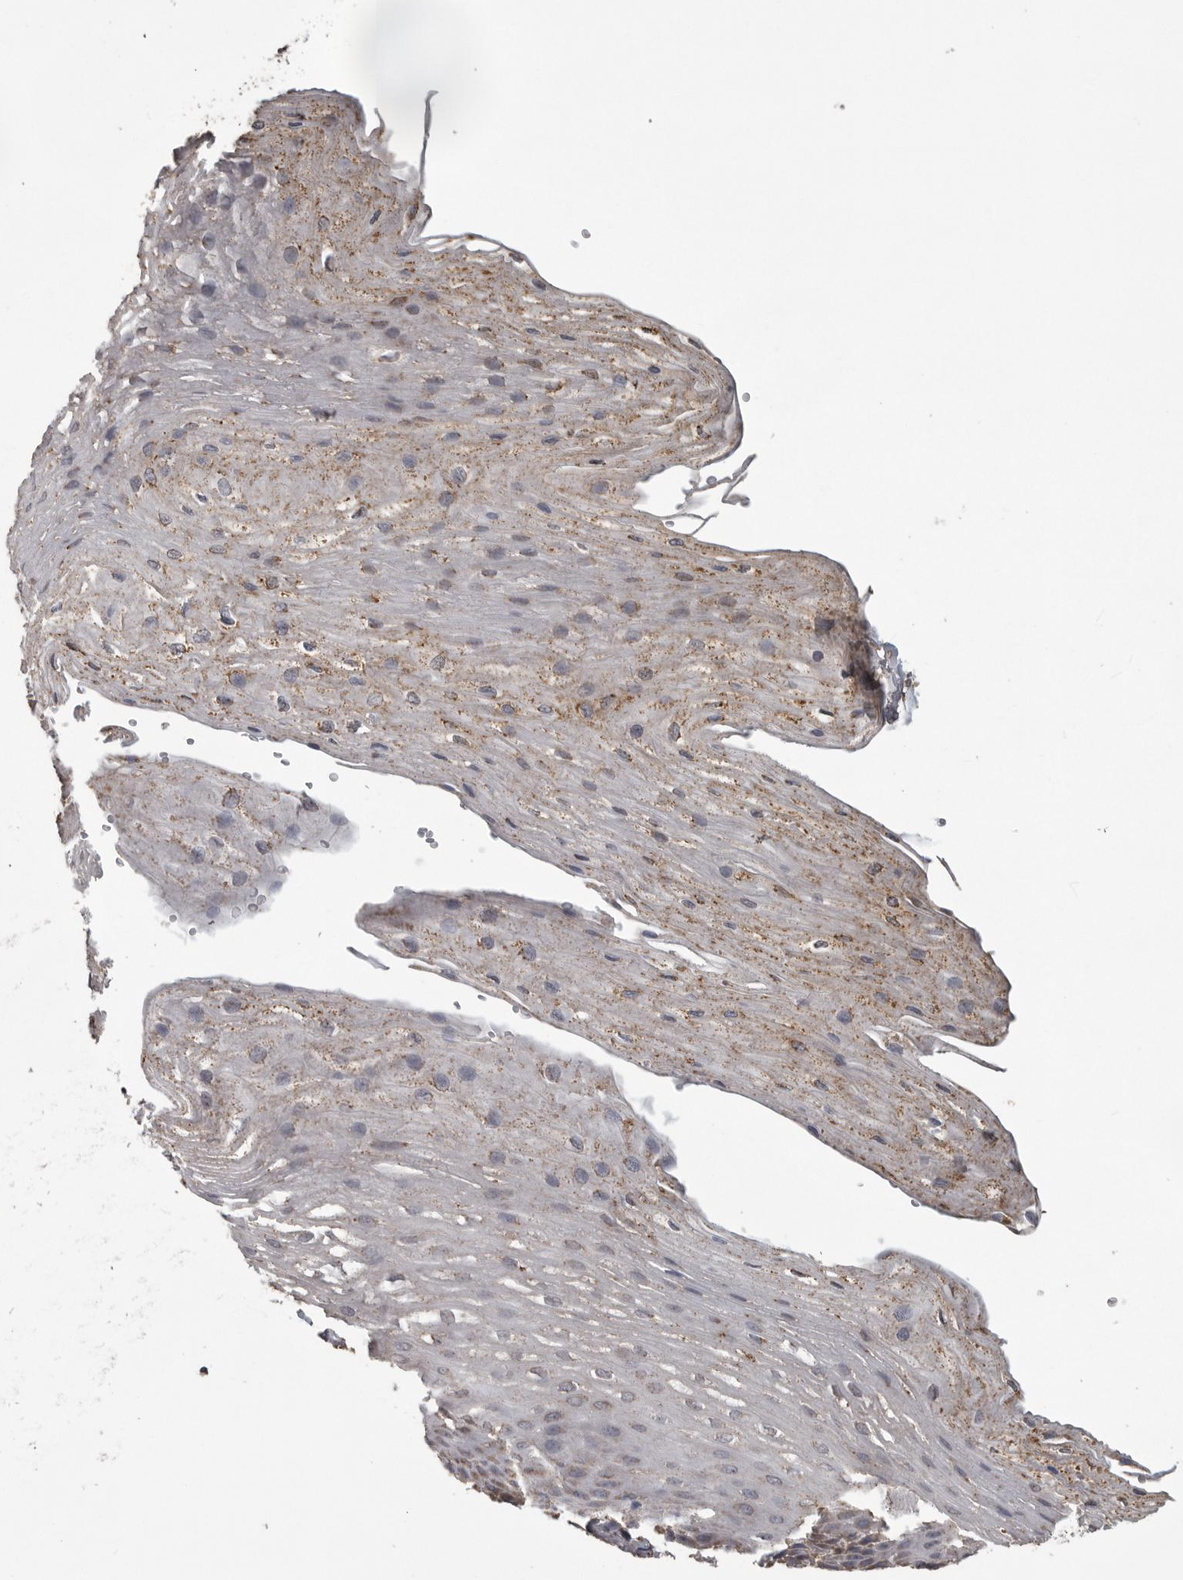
{"staining": {"intensity": "moderate", "quantity": "25%-75%", "location": "cytoplasmic/membranous"}, "tissue": "esophagus", "cell_type": "Squamous epithelial cells", "image_type": "normal", "snomed": [{"axis": "morphology", "description": "Normal tissue, NOS"}, {"axis": "topography", "description": "Esophagus"}], "caption": "Human esophagus stained with a protein marker reveals moderate staining in squamous epithelial cells.", "gene": "FRK", "patient": {"sex": "female", "age": 66}}